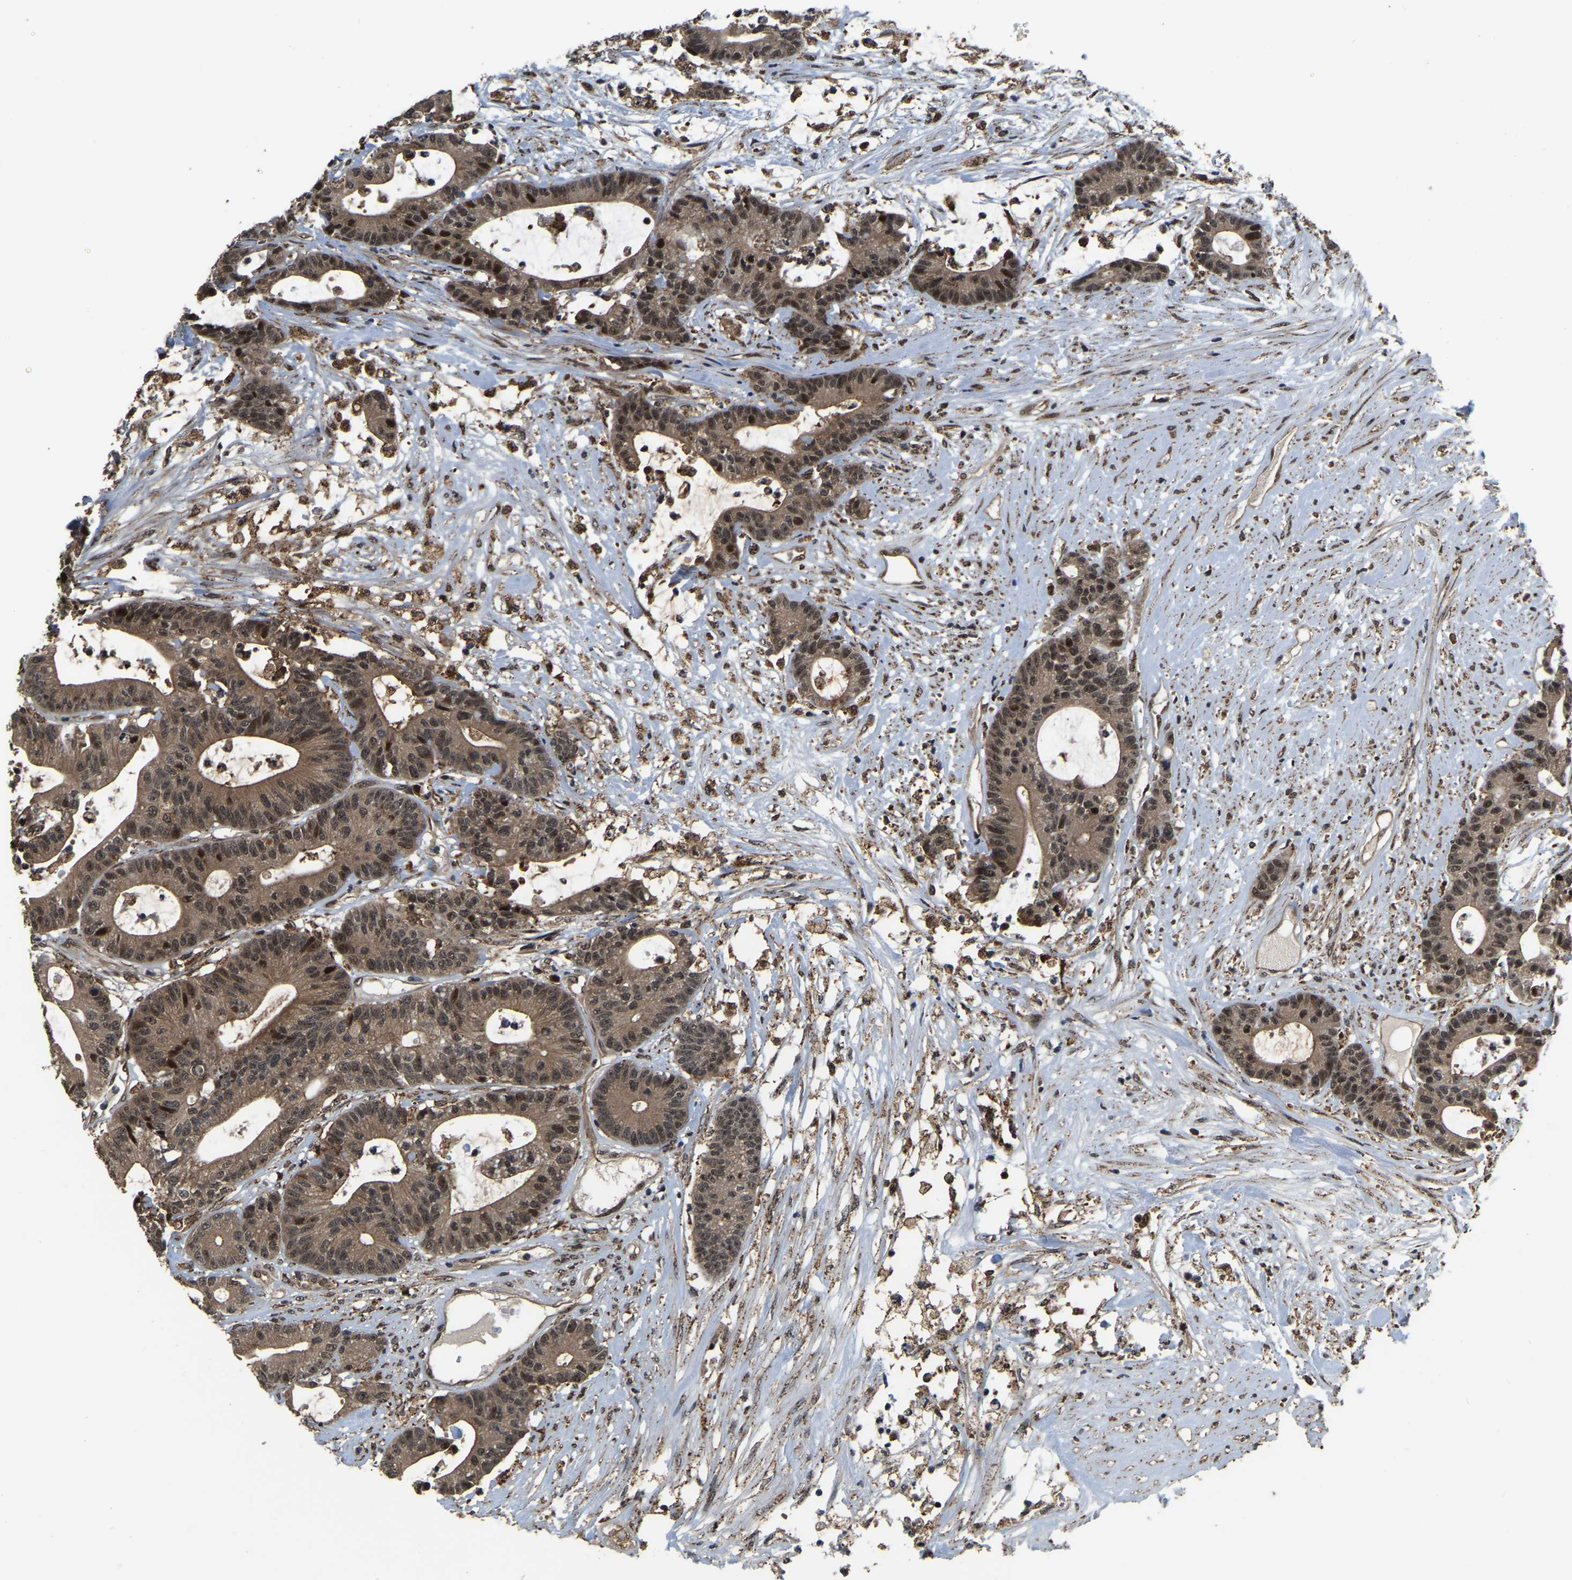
{"staining": {"intensity": "moderate", "quantity": ">75%", "location": "cytoplasmic/membranous,nuclear"}, "tissue": "colorectal cancer", "cell_type": "Tumor cells", "image_type": "cancer", "snomed": [{"axis": "morphology", "description": "Adenocarcinoma, NOS"}, {"axis": "topography", "description": "Colon"}], "caption": "An image showing moderate cytoplasmic/membranous and nuclear positivity in about >75% of tumor cells in colorectal cancer (adenocarcinoma), as visualized by brown immunohistochemical staining.", "gene": "CIAO1", "patient": {"sex": "female", "age": 84}}